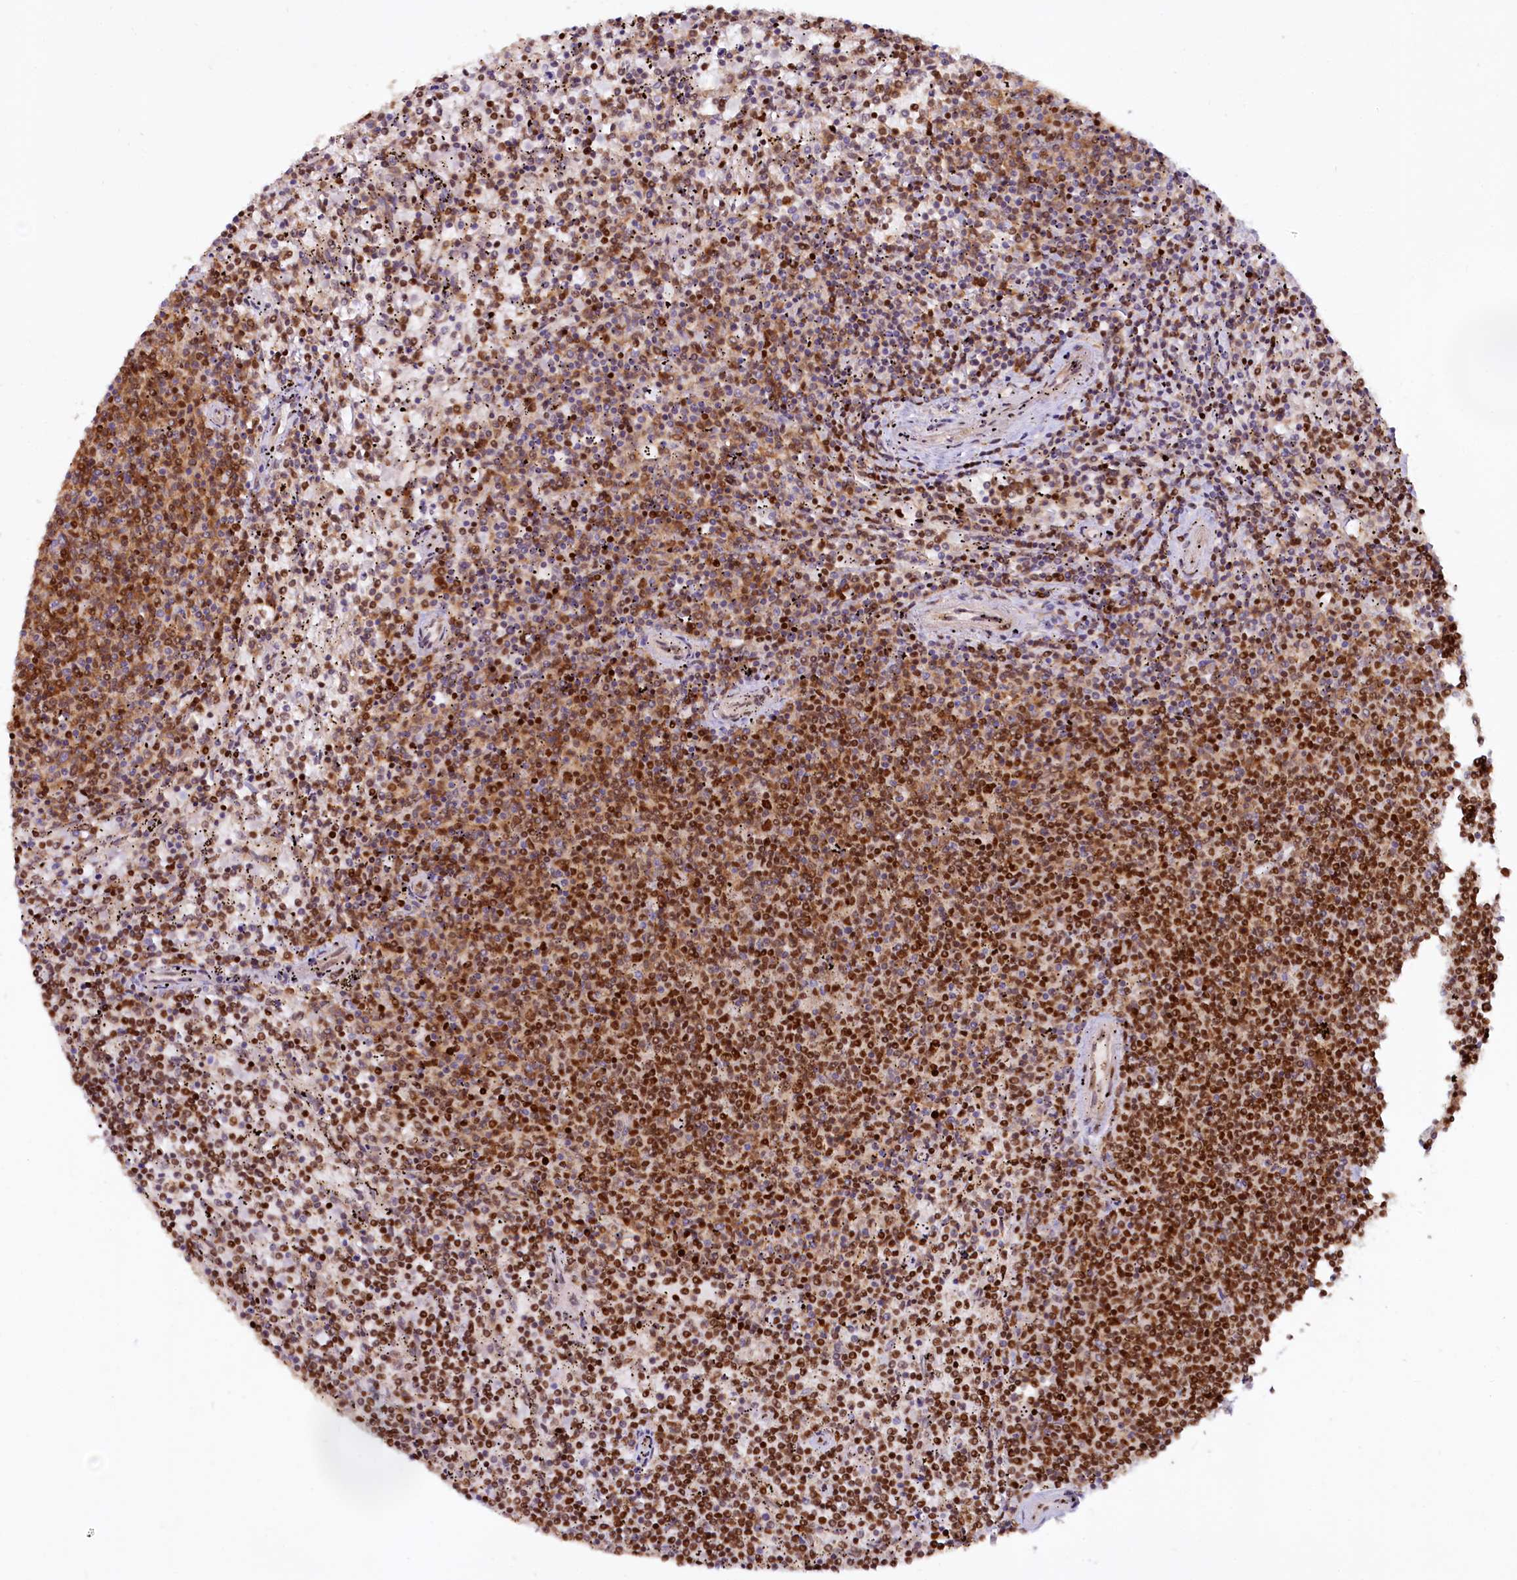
{"staining": {"intensity": "moderate", "quantity": ">75%", "location": "nuclear"}, "tissue": "lymphoma", "cell_type": "Tumor cells", "image_type": "cancer", "snomed": [{"axis": "morphology", "description": "Malignant lymphoma, non-Hodgkin's type, Low grade"}, {"axis": "topography", "description": "Spleen"}], "caption": "Immunohistochemical staining of low-grade malignant lymphoma, non-Hodgkin's type exhibits medium levels of moderate nuclear protein expression in approximately >75% of tumor cells. (brown staining indicates protein expression, while blue staining denotes nuclei).", "gene": "TCOF1", "patient": {"sex": "female", "age": 50}}